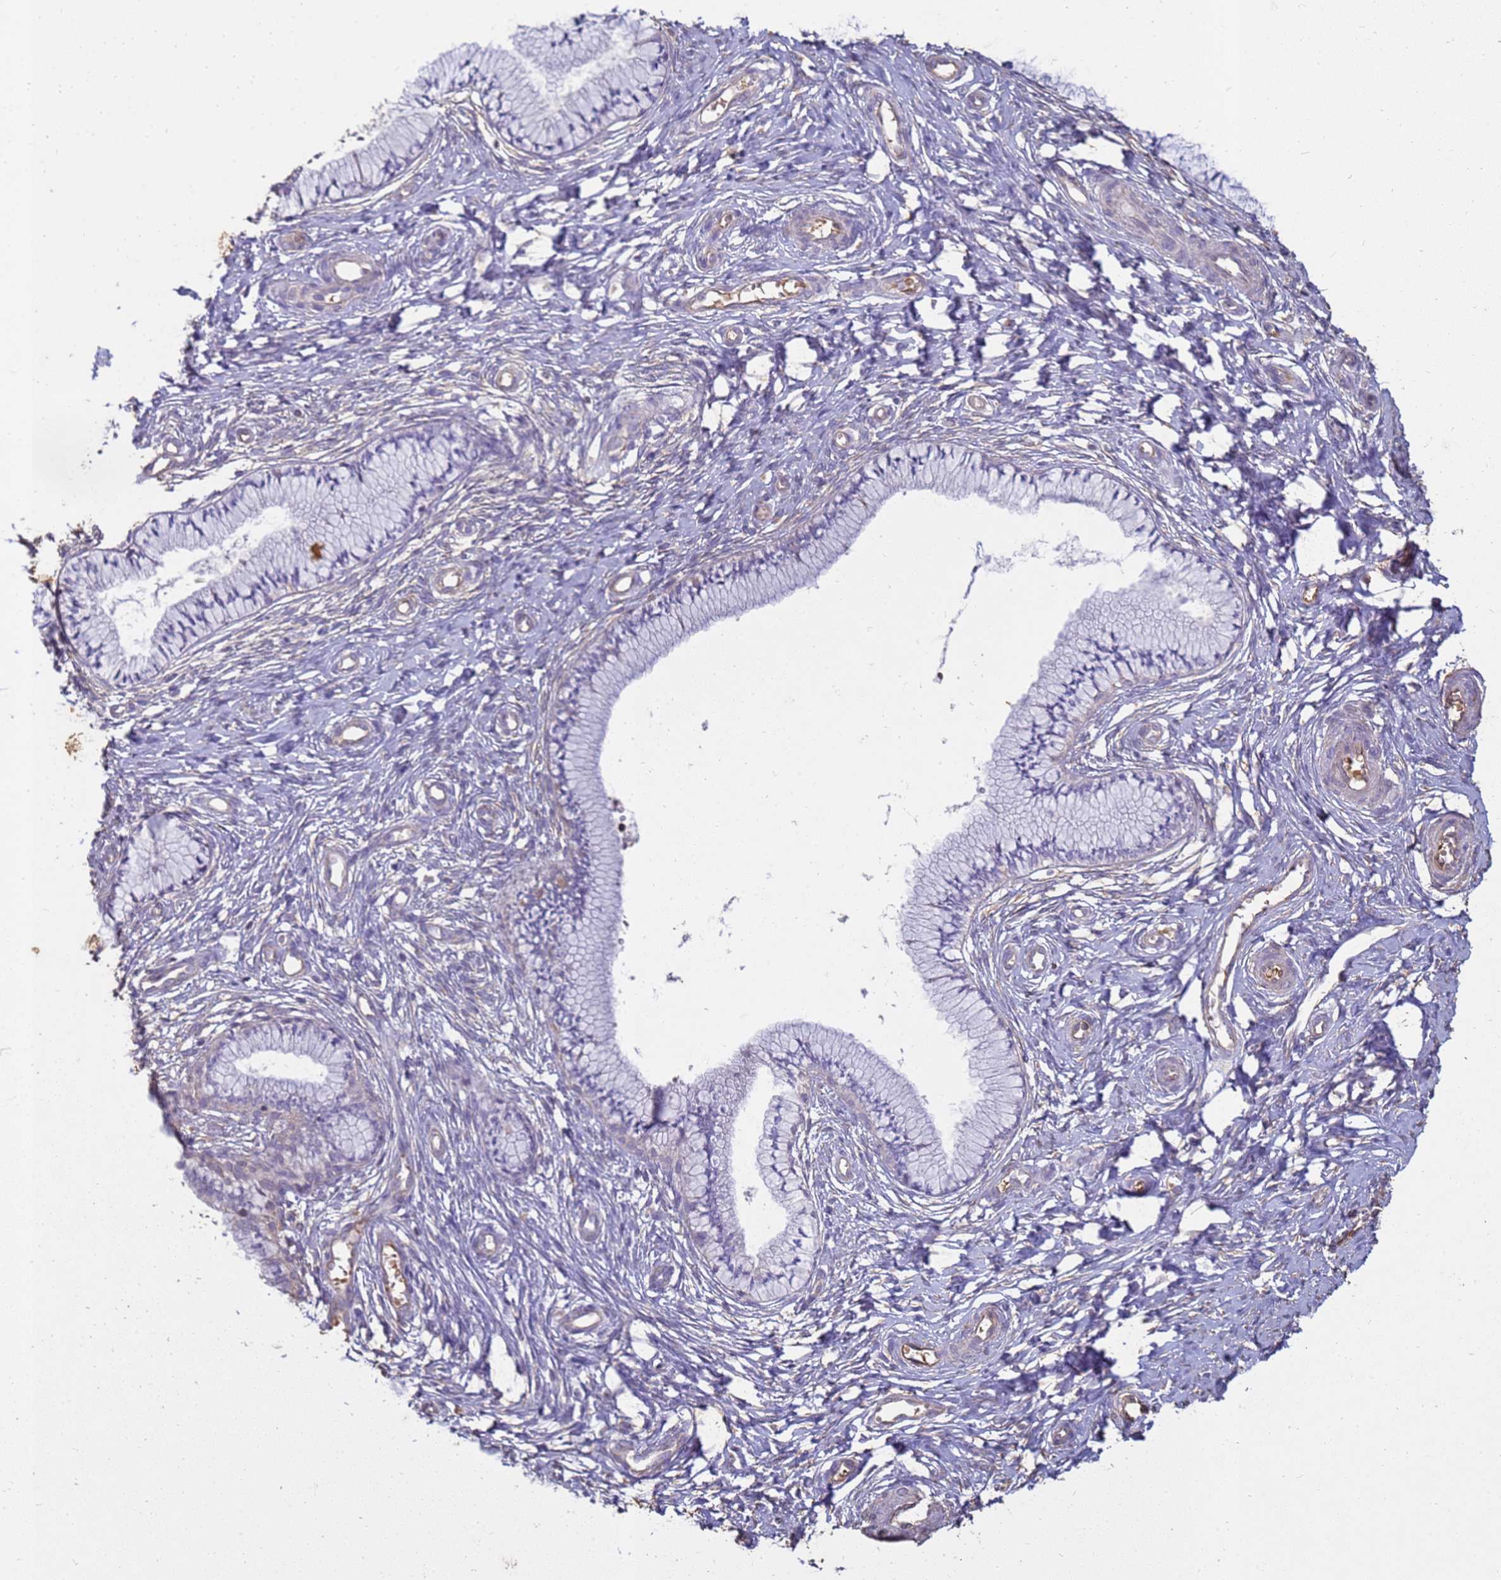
{"staining": {"intensity": "negative", "quantity": "none", "location": "none"}, "tissue": "cervix", "cell_type": "Glandular cells", "image_type": "normal", "snomed": [{"axis": "morphology", "description": "Normal tissue, NOS"}, {"axis": "topography", "description": "Cervix"}], "caption": "Immunohistochemistry (IHC) photomicrograph of unremarkable cervix stained for a protein (brown), which displays no expression in glandular cells.", "gene": "SGIP1", "patient": {"sex": "female", "age": 36}}